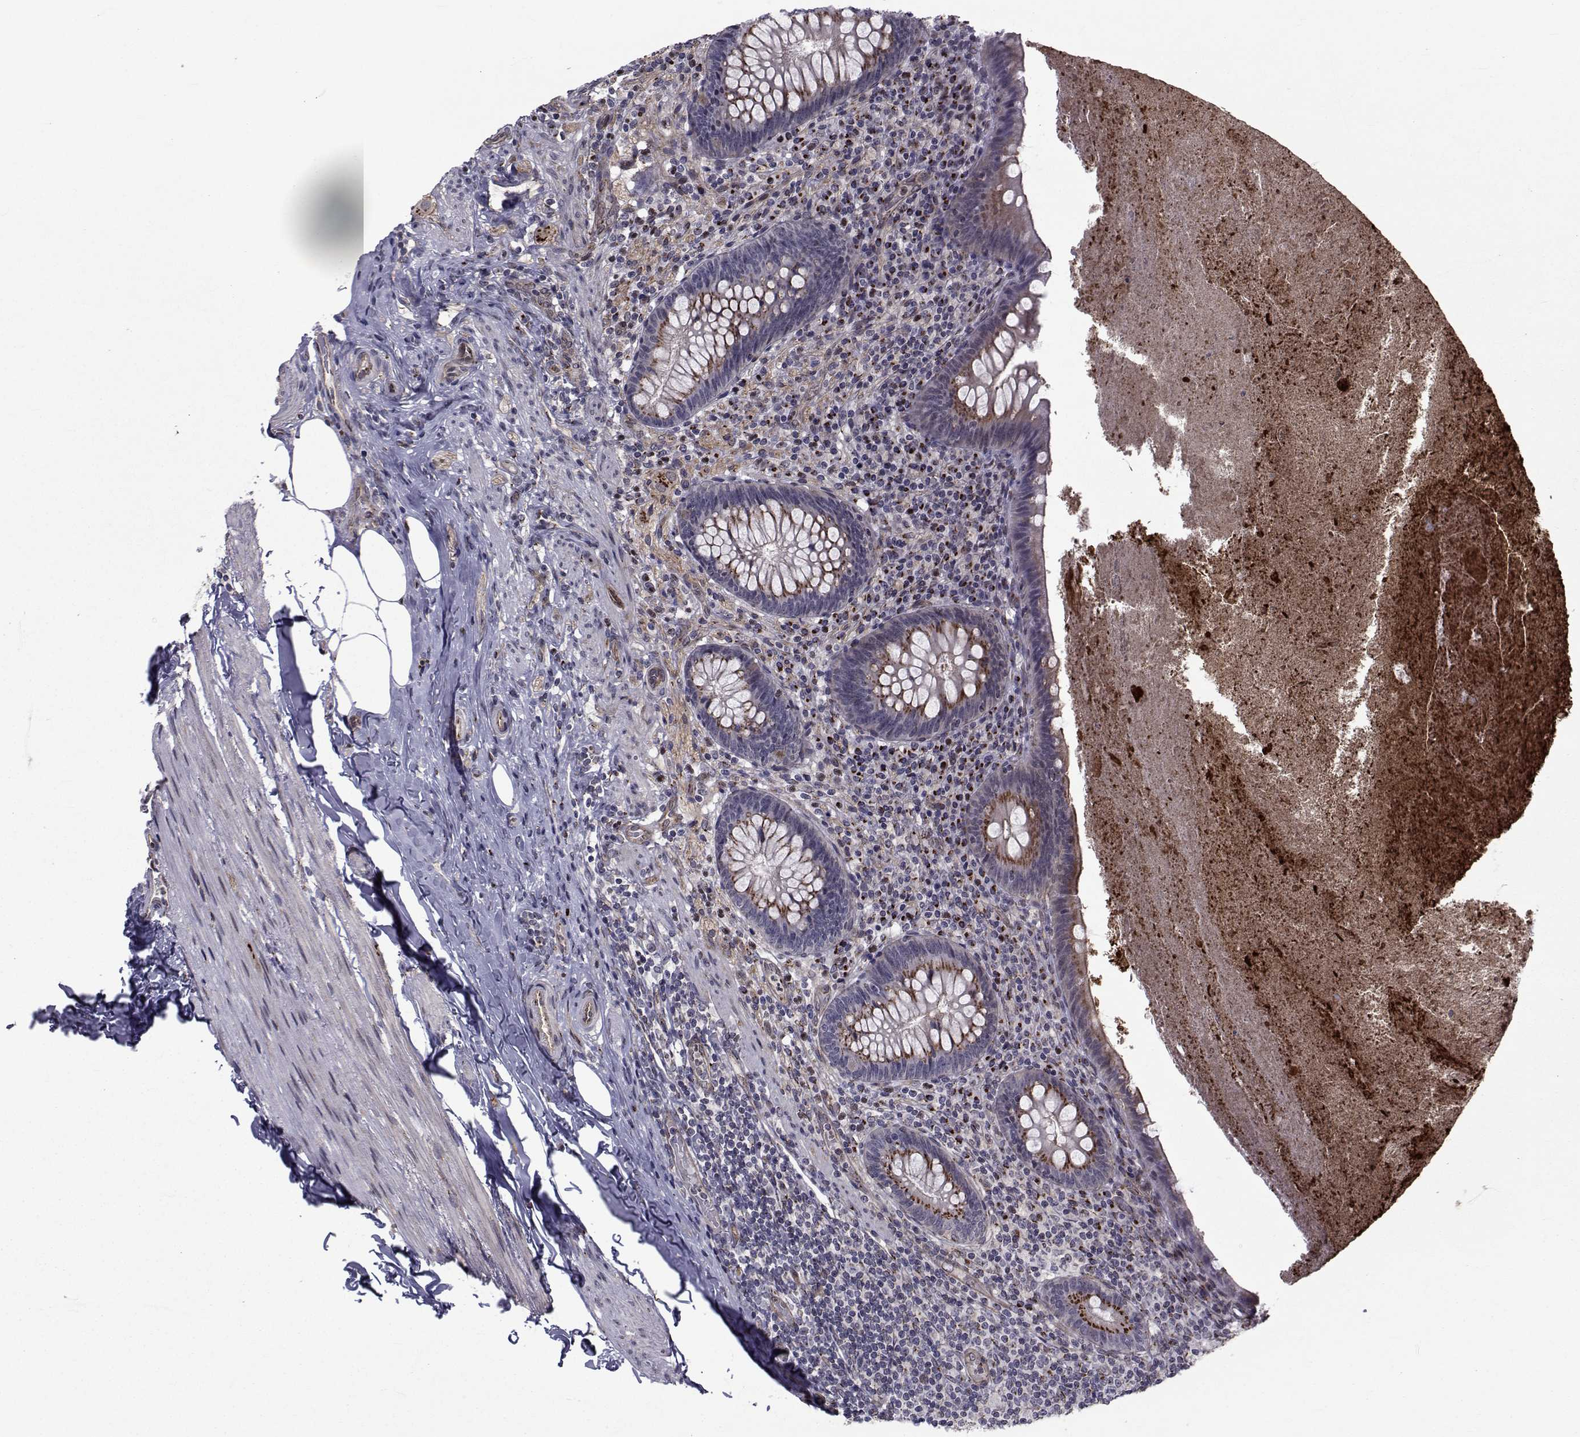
{"staining": {"intensity": "strong", "quantity": "25%-75%", "location": "cytoplasmic/membranous"}, "tissue": "appendix", "cell_type": "Glandular cells", "image_type": "normal", "snomed": [{"axis": "morphology", "description": "Normal tissue, NOS"}, {"axis": "topography", "description": "Appendix"}], "caption": "Immunohistochemical staining of normal appendix shows 25%-75% levels of strong cytoplasmic/membranous protein expression in approximately 25%-75% of glandular cells.", "gene": "ATP6V1C2", "patient": {"sex": "male", "age": 47}}